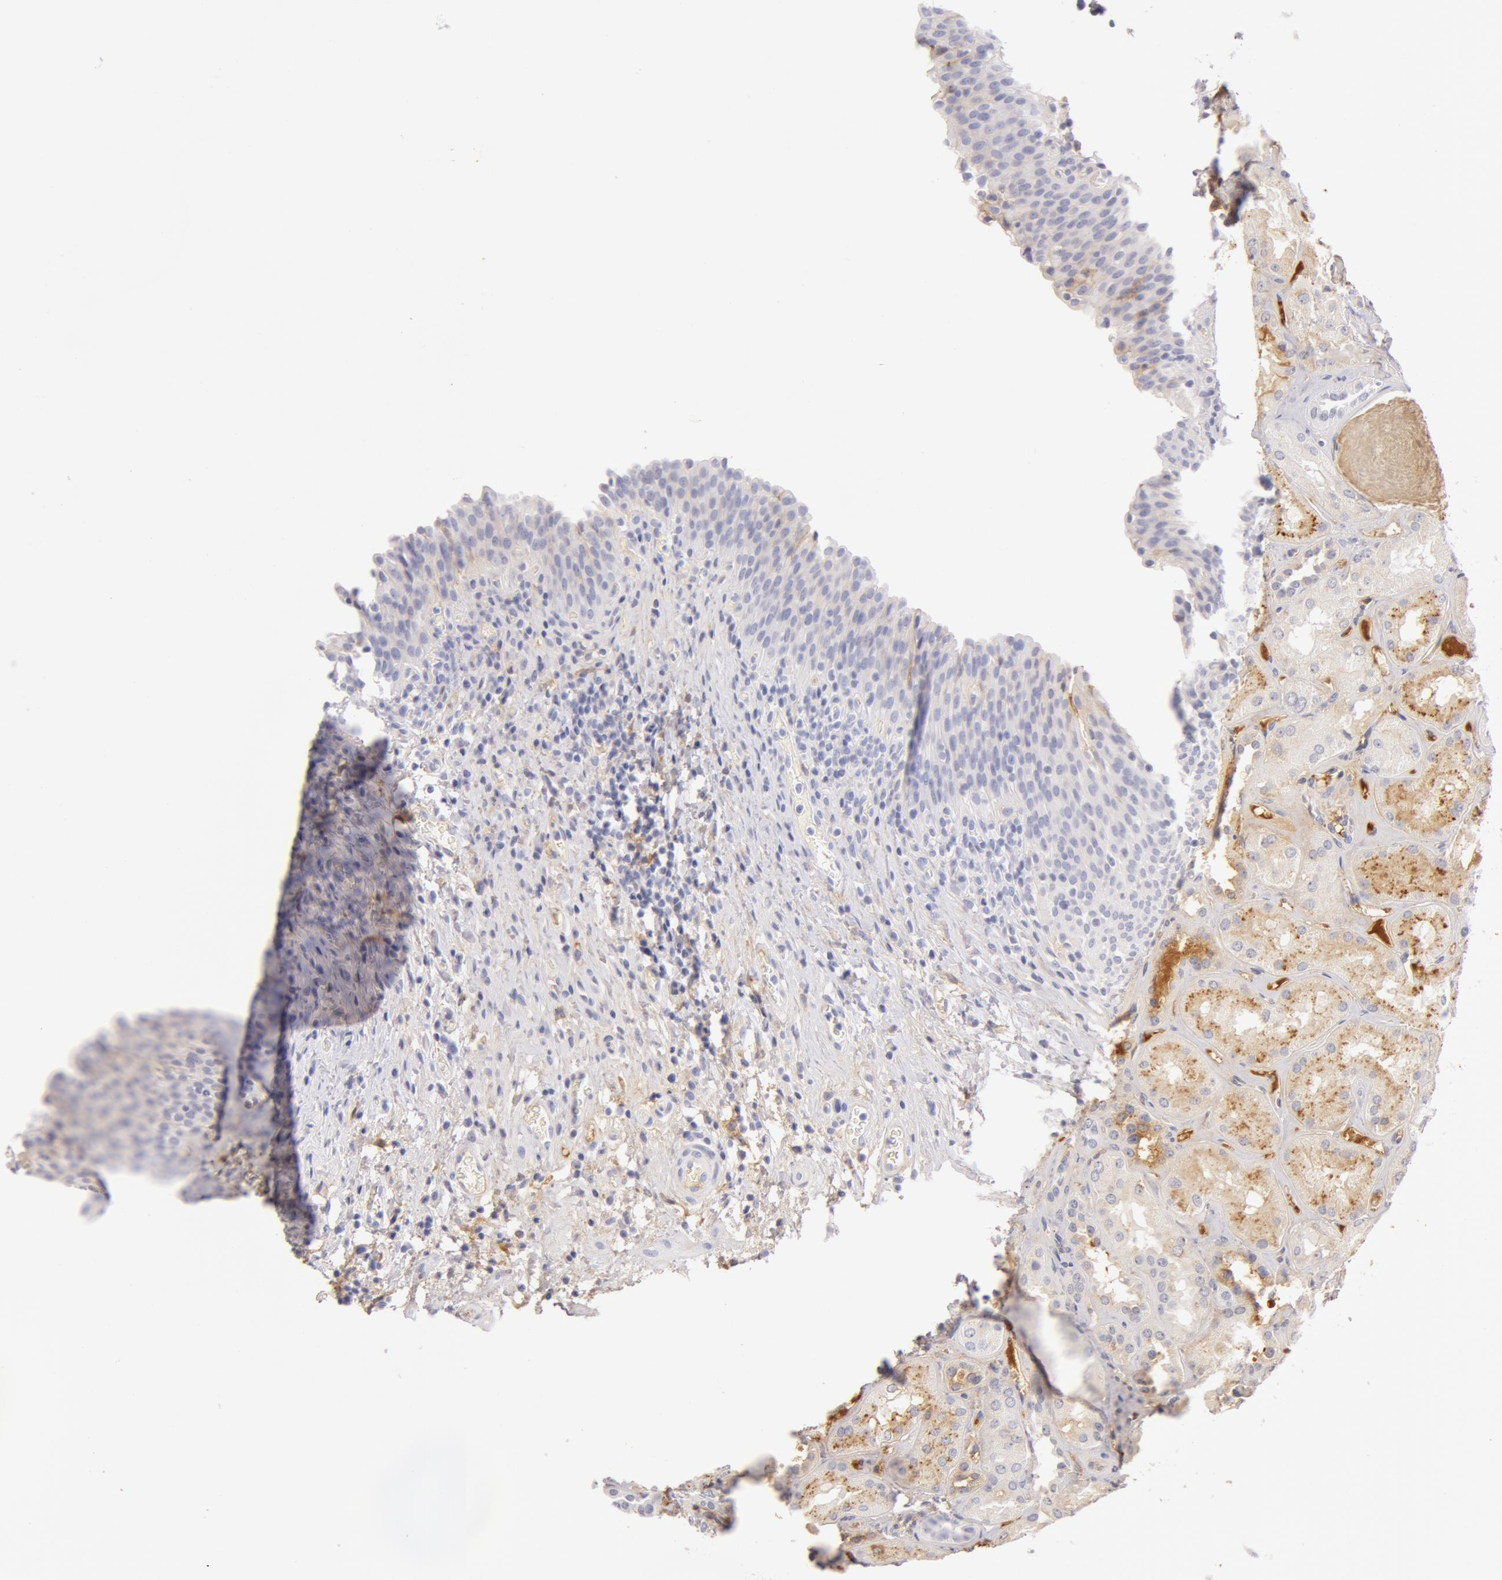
{"staining": {"intensity": "negative", "quantity": "none", "location": "none"}, "tissue": "urinary bladder", "cell_type": "Urothelial cells", "image_type": "normal", "snomed": [{"axis": "morphology", "description": "Normal tissue, NOS"}, {"axis": "topography", "description": "Urinary bladder"}], "caption": "Urinary bladder stained for a protein using immunohistochemistry (IHC) reveals no expression urothelial cells.", "gene": "AHSG", "patient": {"sex": "male", "age": 51}}